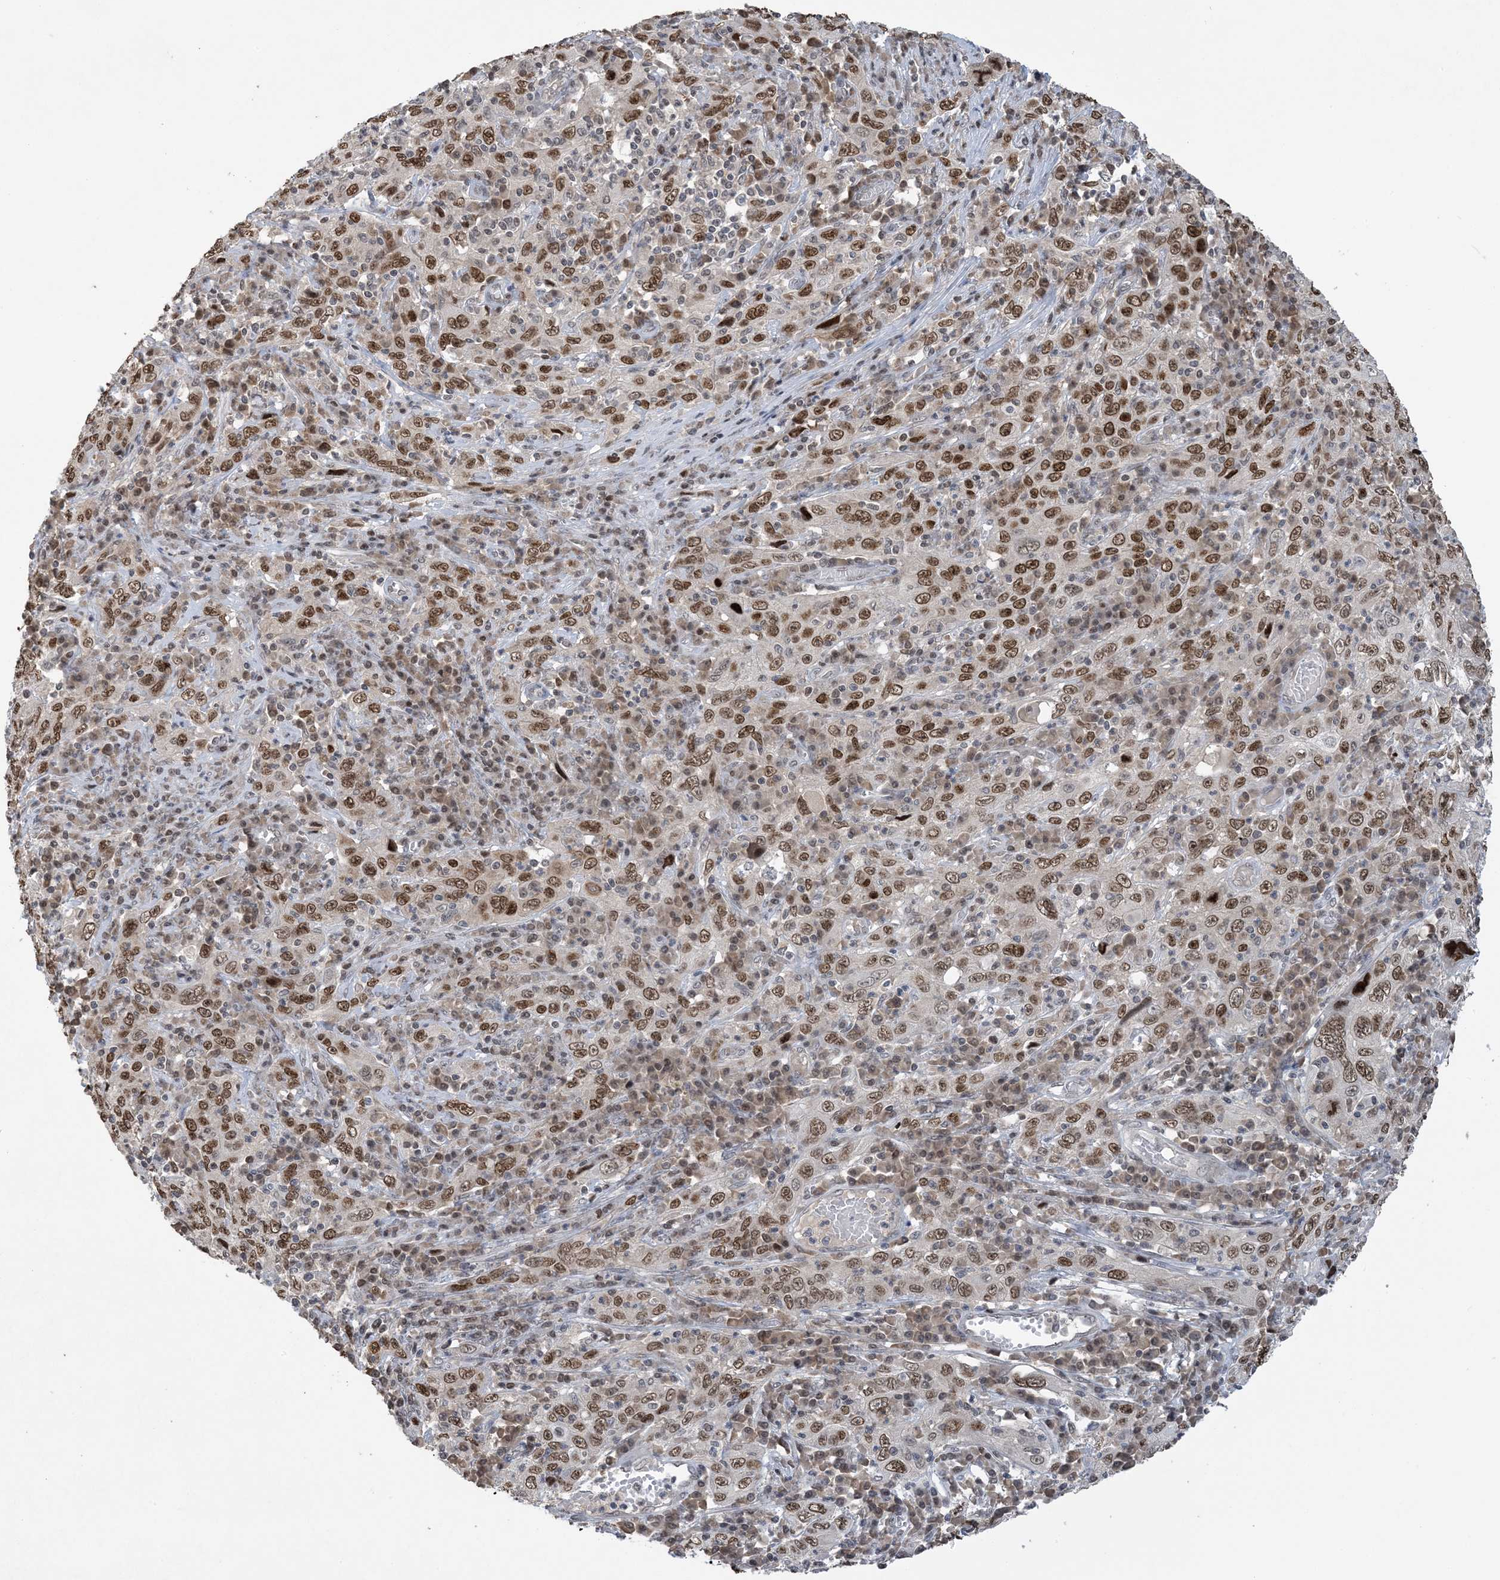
{"staining": {"intensity": "moderate", "quantity": ">75%", "location": "nuclear"}, "tissue": "cervical cancer", "cell_type": "Tumor cells", "image_type": "cancer", "snomed": [{"axis": "morphology", "description": "Squamous cell carcinoma, NOS"}, {"axis": "topography", "description": "Cervix"}], "caption": "Tumor cells exhibit medium levels of moderate nuclear positivity in about >75% of cells in human cervical squamous cell carcinoma.", "gene": "ACYP2", "patient": {"sex": "female", "age": 46}}